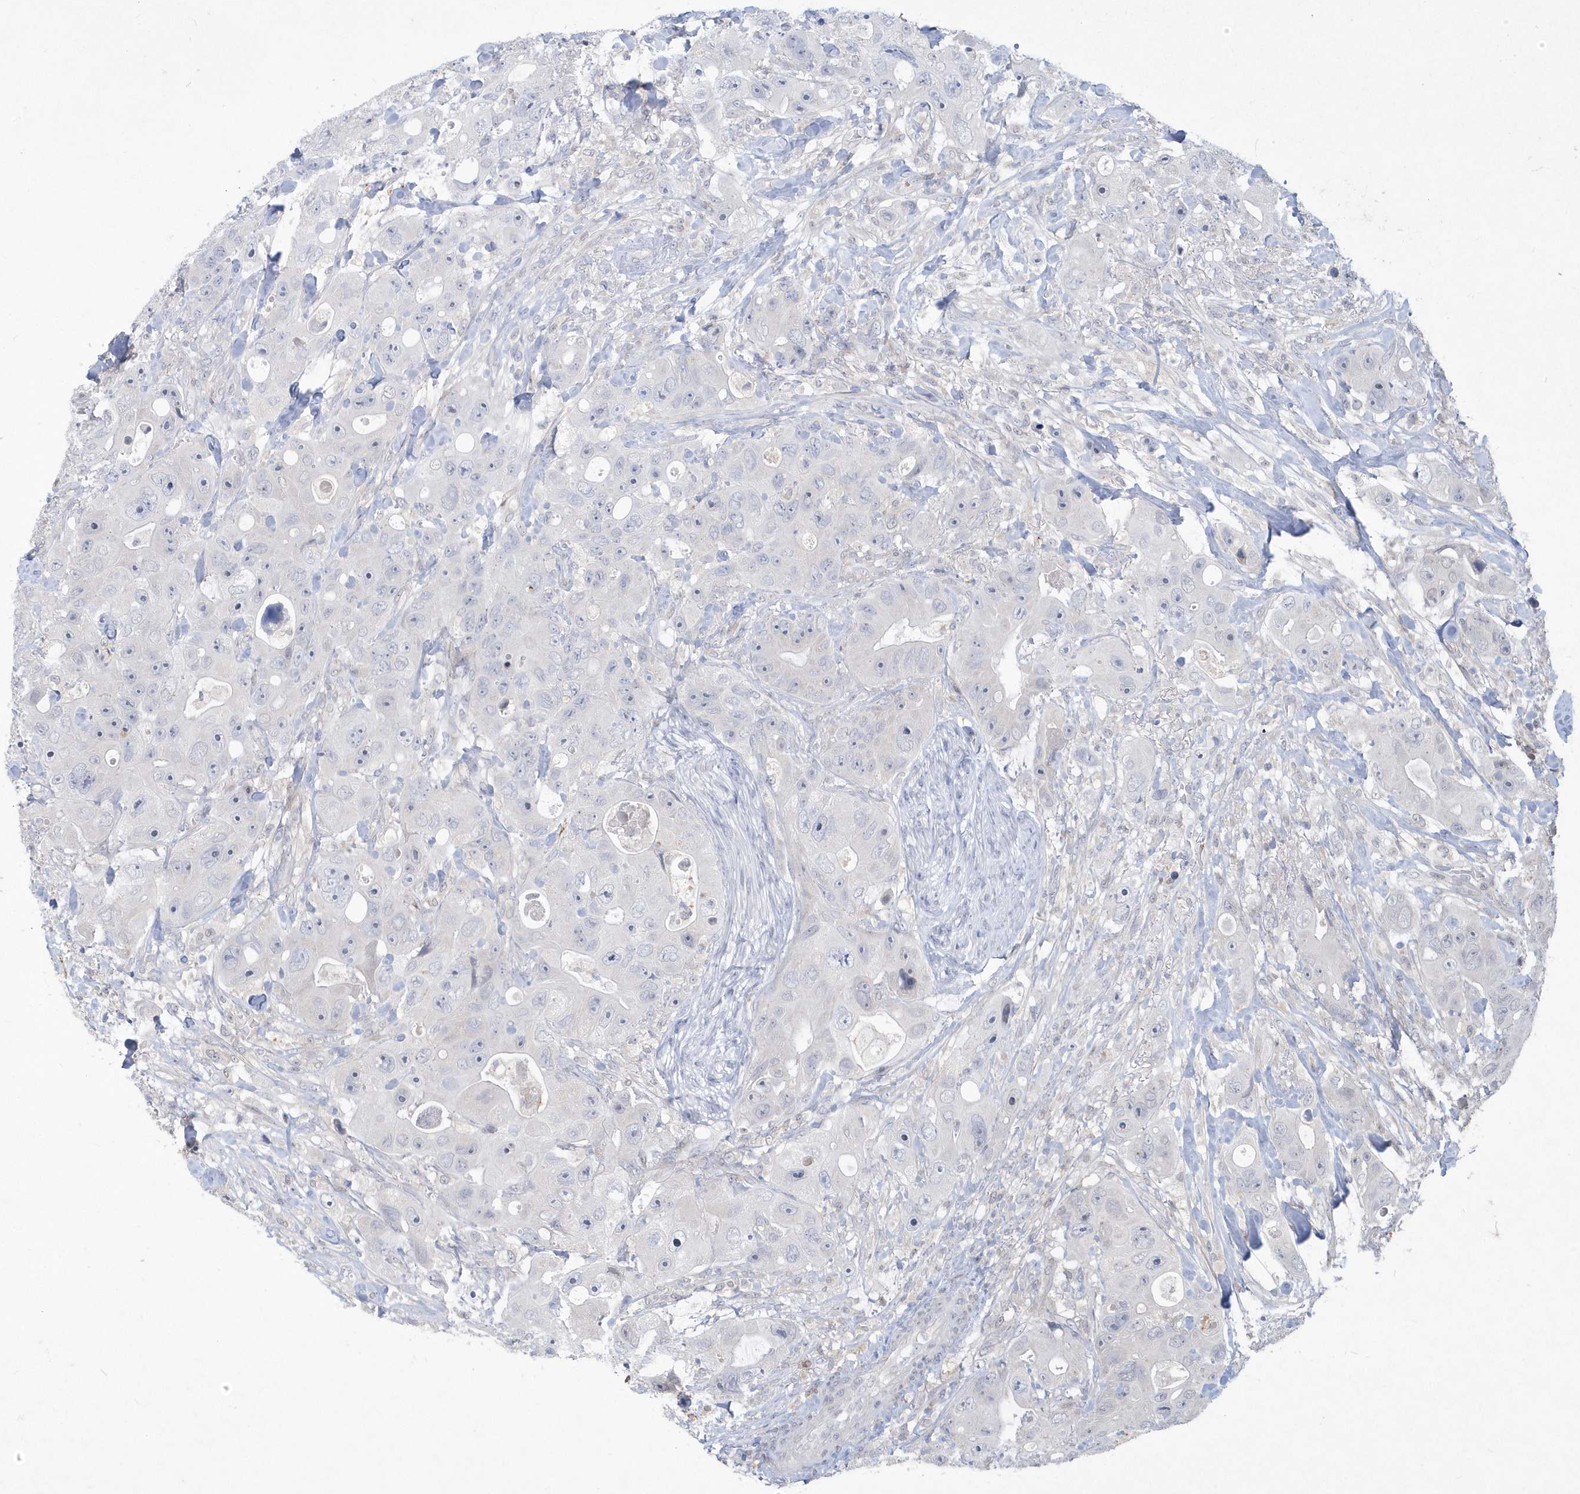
{"staining": {"intensity": "negative", "quantity": "none", "location": "none"}, "tissue": "colorectal cancer", "cell_type": "Tumor cells", "image_type": "cancer", "snomed": [{"axis": "morphology", "description": "Adenocarcinoma, NOS"}, {"axis": "topography", "description": "Colon"}], "caption": "An immunohistochemistry micrograph of colorectal adenocarcinoma is shown. There is no staining in tumor cells of colorectal adenocarcinoma. (DAB (3,3'-diaminobenzidine) IHC visualized using brightfield microscopy, high magnification).", "gene": "TSPEAR", "patient": {"sex": "female", "age": 46}}